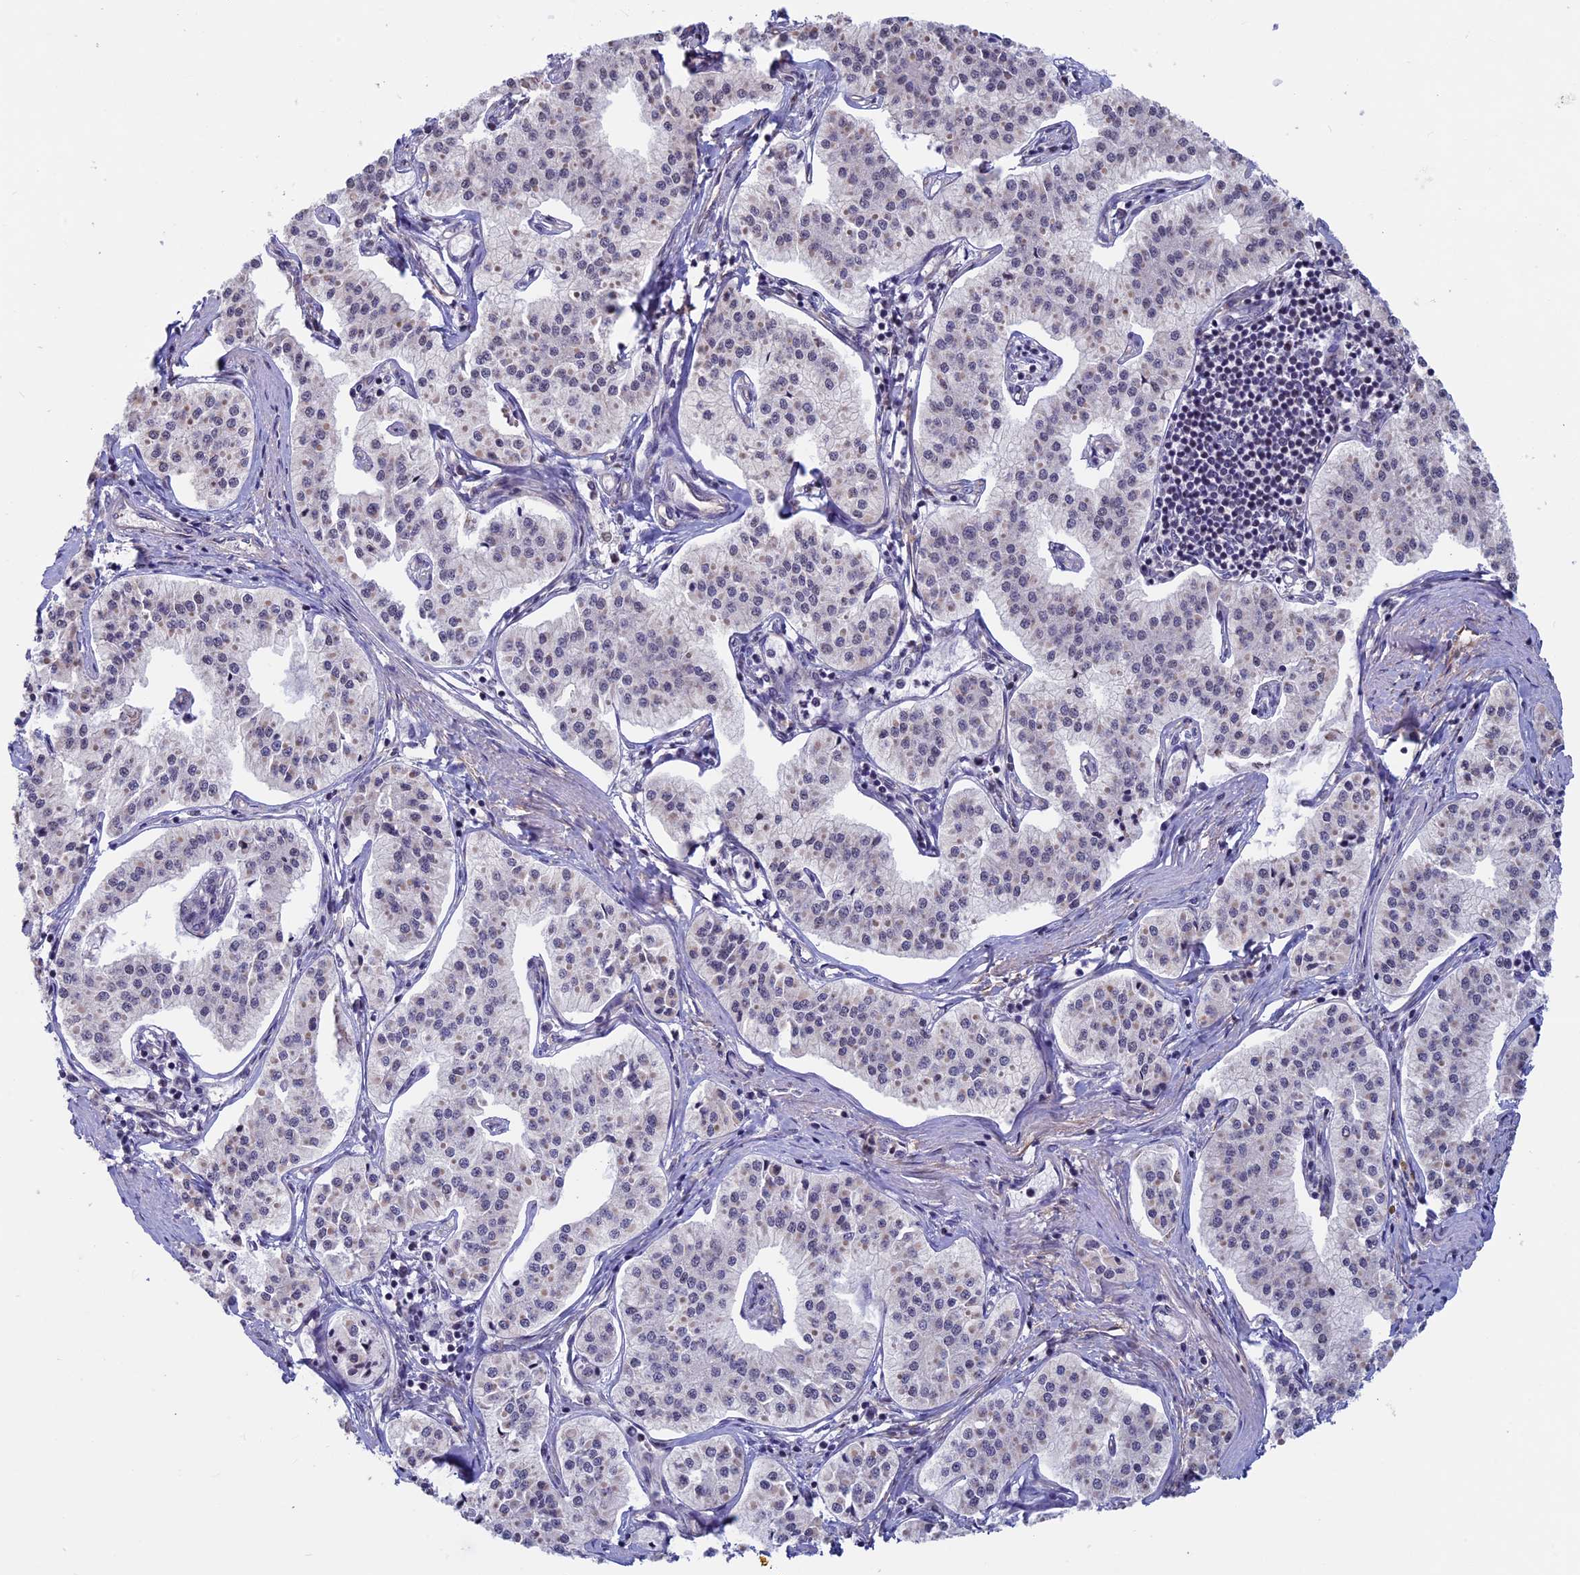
{"staining": {"intensity": "negative", "quantity": "none", "location": "none"}, "tissue": "pancreatic cancer", "cell_type": "Tumor cells", "image_type": "cancer", "snomed": [{"axis": "morphology", "description": "Adenocarcinoma, NOS"}, {"axis": "topography", "description": "Pancreas"}], "caption": "Tumor cells are negative for protein expression in human pancreatic cancer (adenocarcinoma). The staining was performed using DAB (3,3'-diaminobenzidine) to visualize the protein expression in brown, while the nuclei were stained in blue with hematoxylin (Magnification: 20x).", "gene": "SPIRE1", "patient": {"sex": "female", "age": 50}}